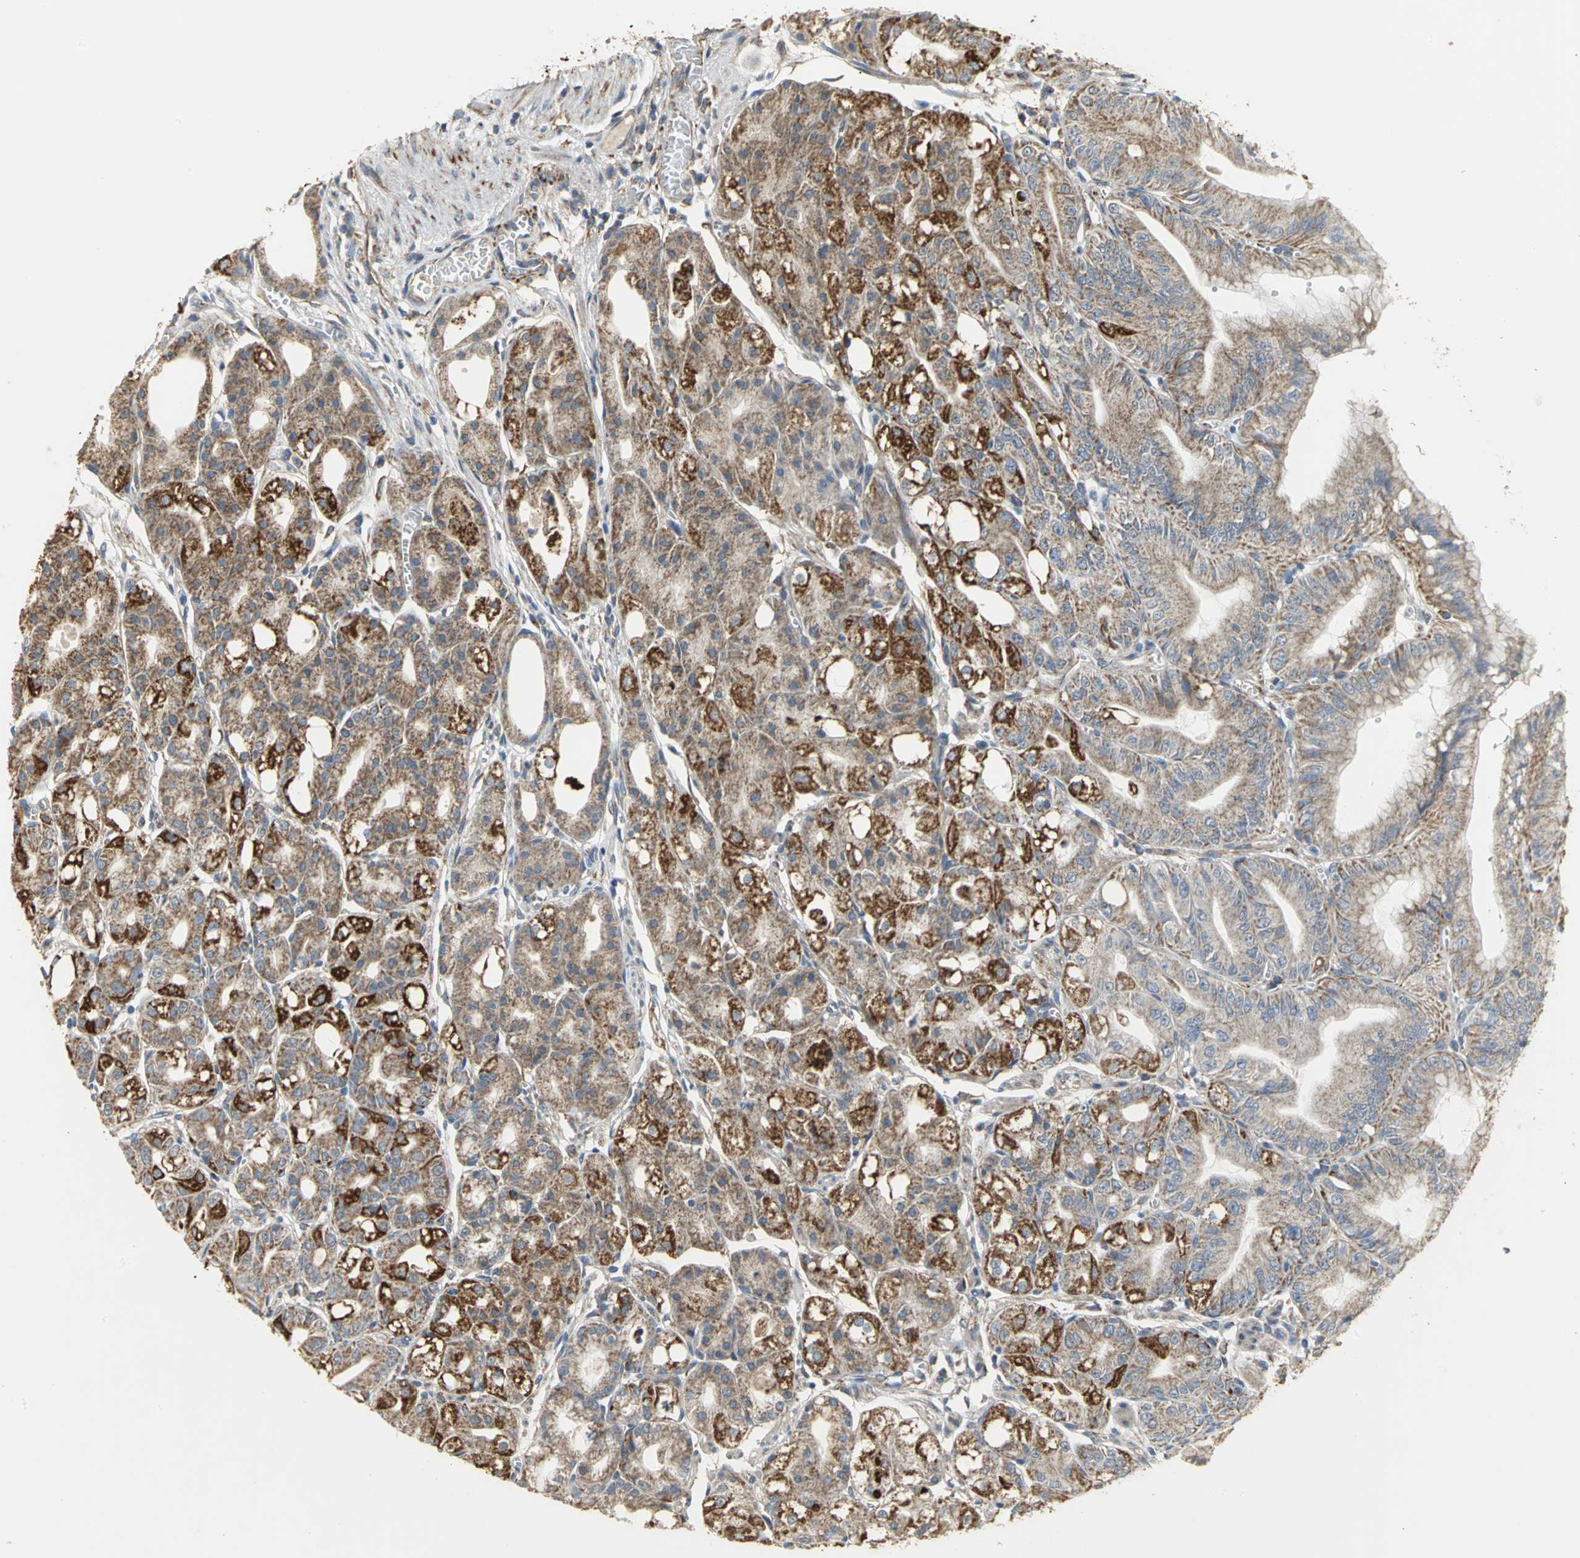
{"staining": {"intensity": "moderate", "quantity": ">75%", "location": "cytoplasmic/membranous"}, "tissue": "stomach", "cell_type": "Glandular cells", "image_type": "normal", "snomed": [{"axis": "morphology", "description": "Normal tissue, NOS"}, {"axis": "topography", "description": "Stomach, lower"}], "caption": "Protein expression analysis of benign stomach displays moderate cytoplasmic/membranous positivity in approximately >75% of glandular cells.", "gene": "NDUFB5", "patient": {"sex": "male", "age": 71}}